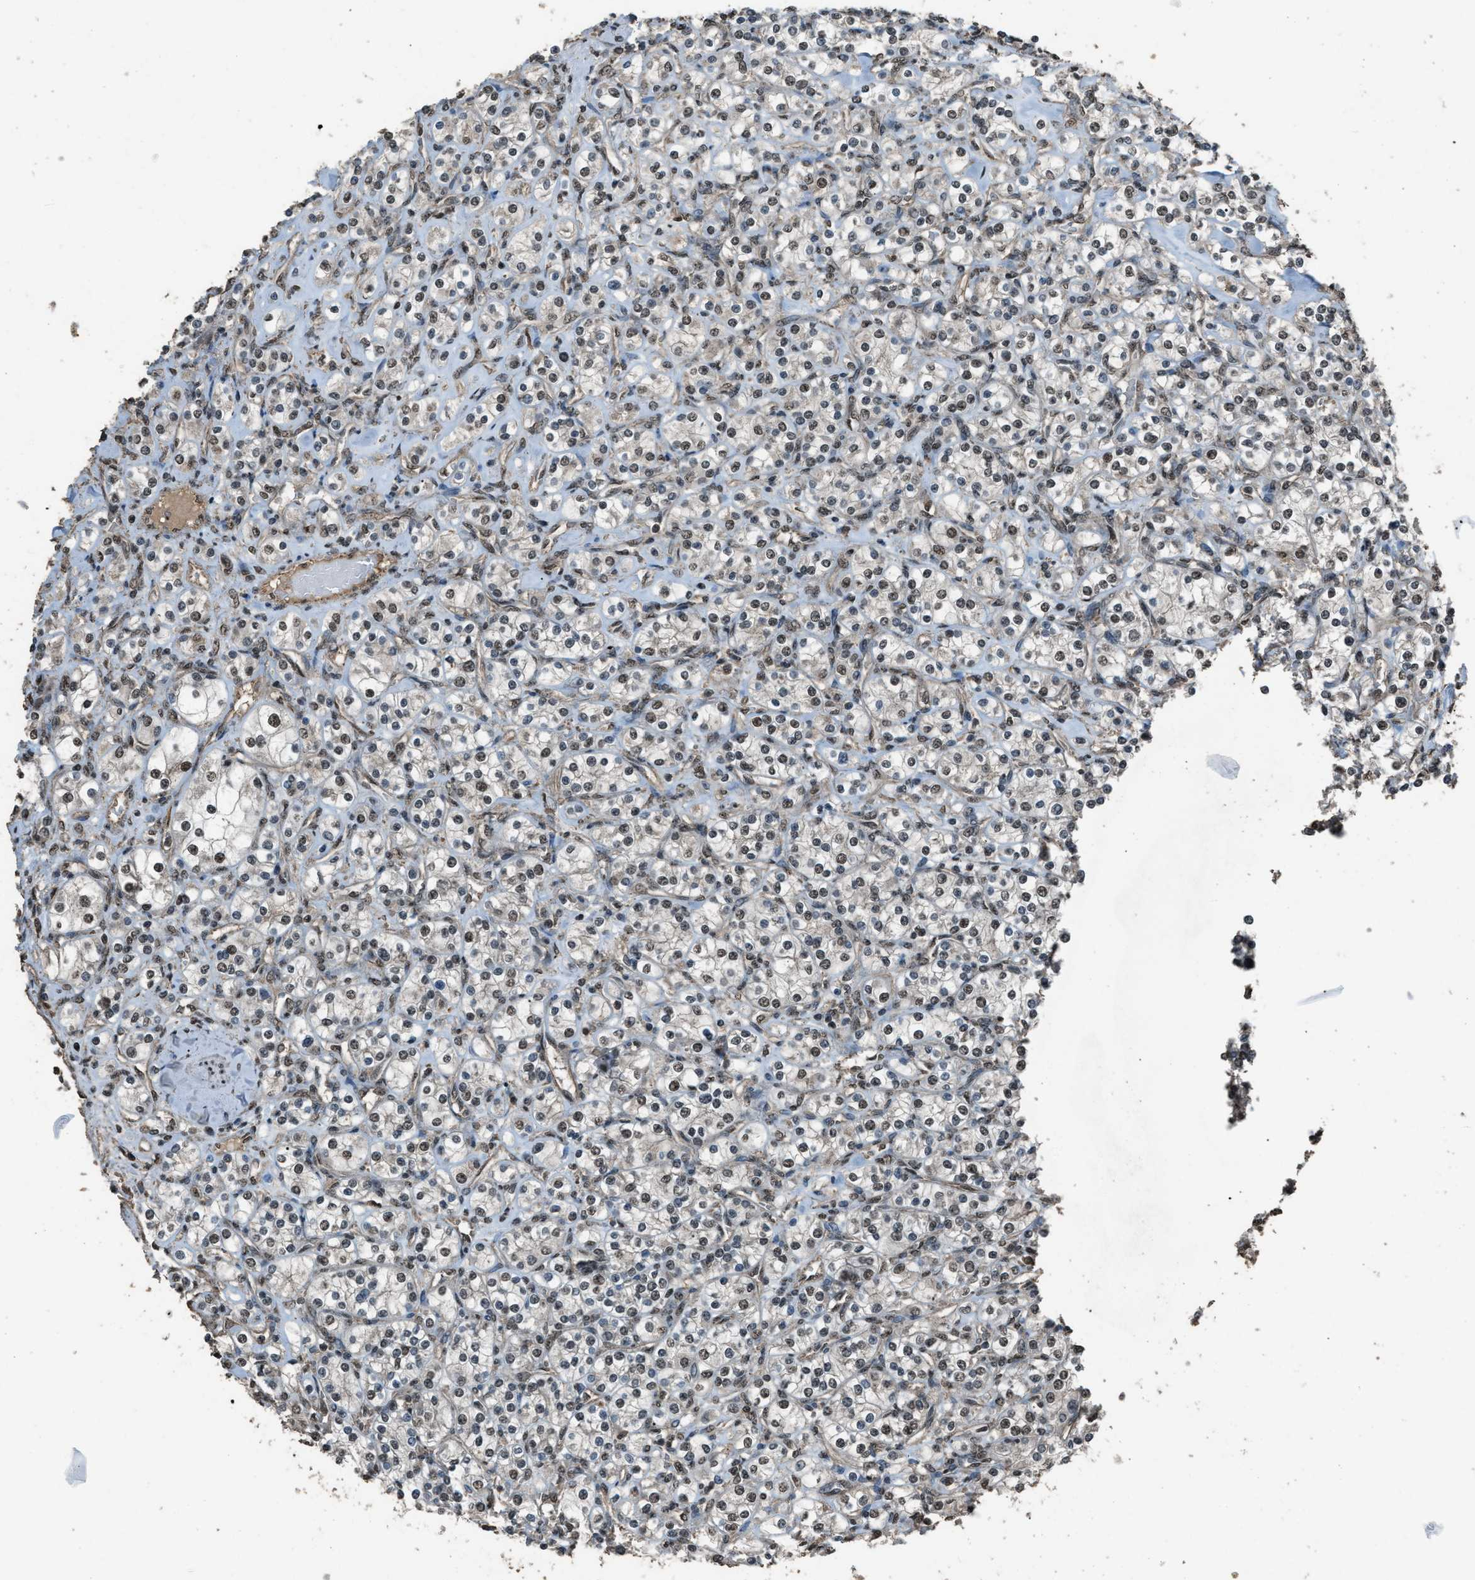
{"staining": {"intensity": "weak", "quantity": ">75%", "location": "nuclear"}, "tissue": "renal cancer", "cell_type": "Tumor cells", "image_type": "cancer", "snomed": [{"axis": "morphology", "description": "Adenocarcinoma, NOS"}, {"axis": "topography", "description": "Kidney"}], "caption": "Protein staining of renal cancer (adenocarcinoma) tissue demonstrates weak nuclear positivity in about >75% of tumor cells.", "gene": "SERTAD2", "patient": {"sex": "male", "age": 77}}